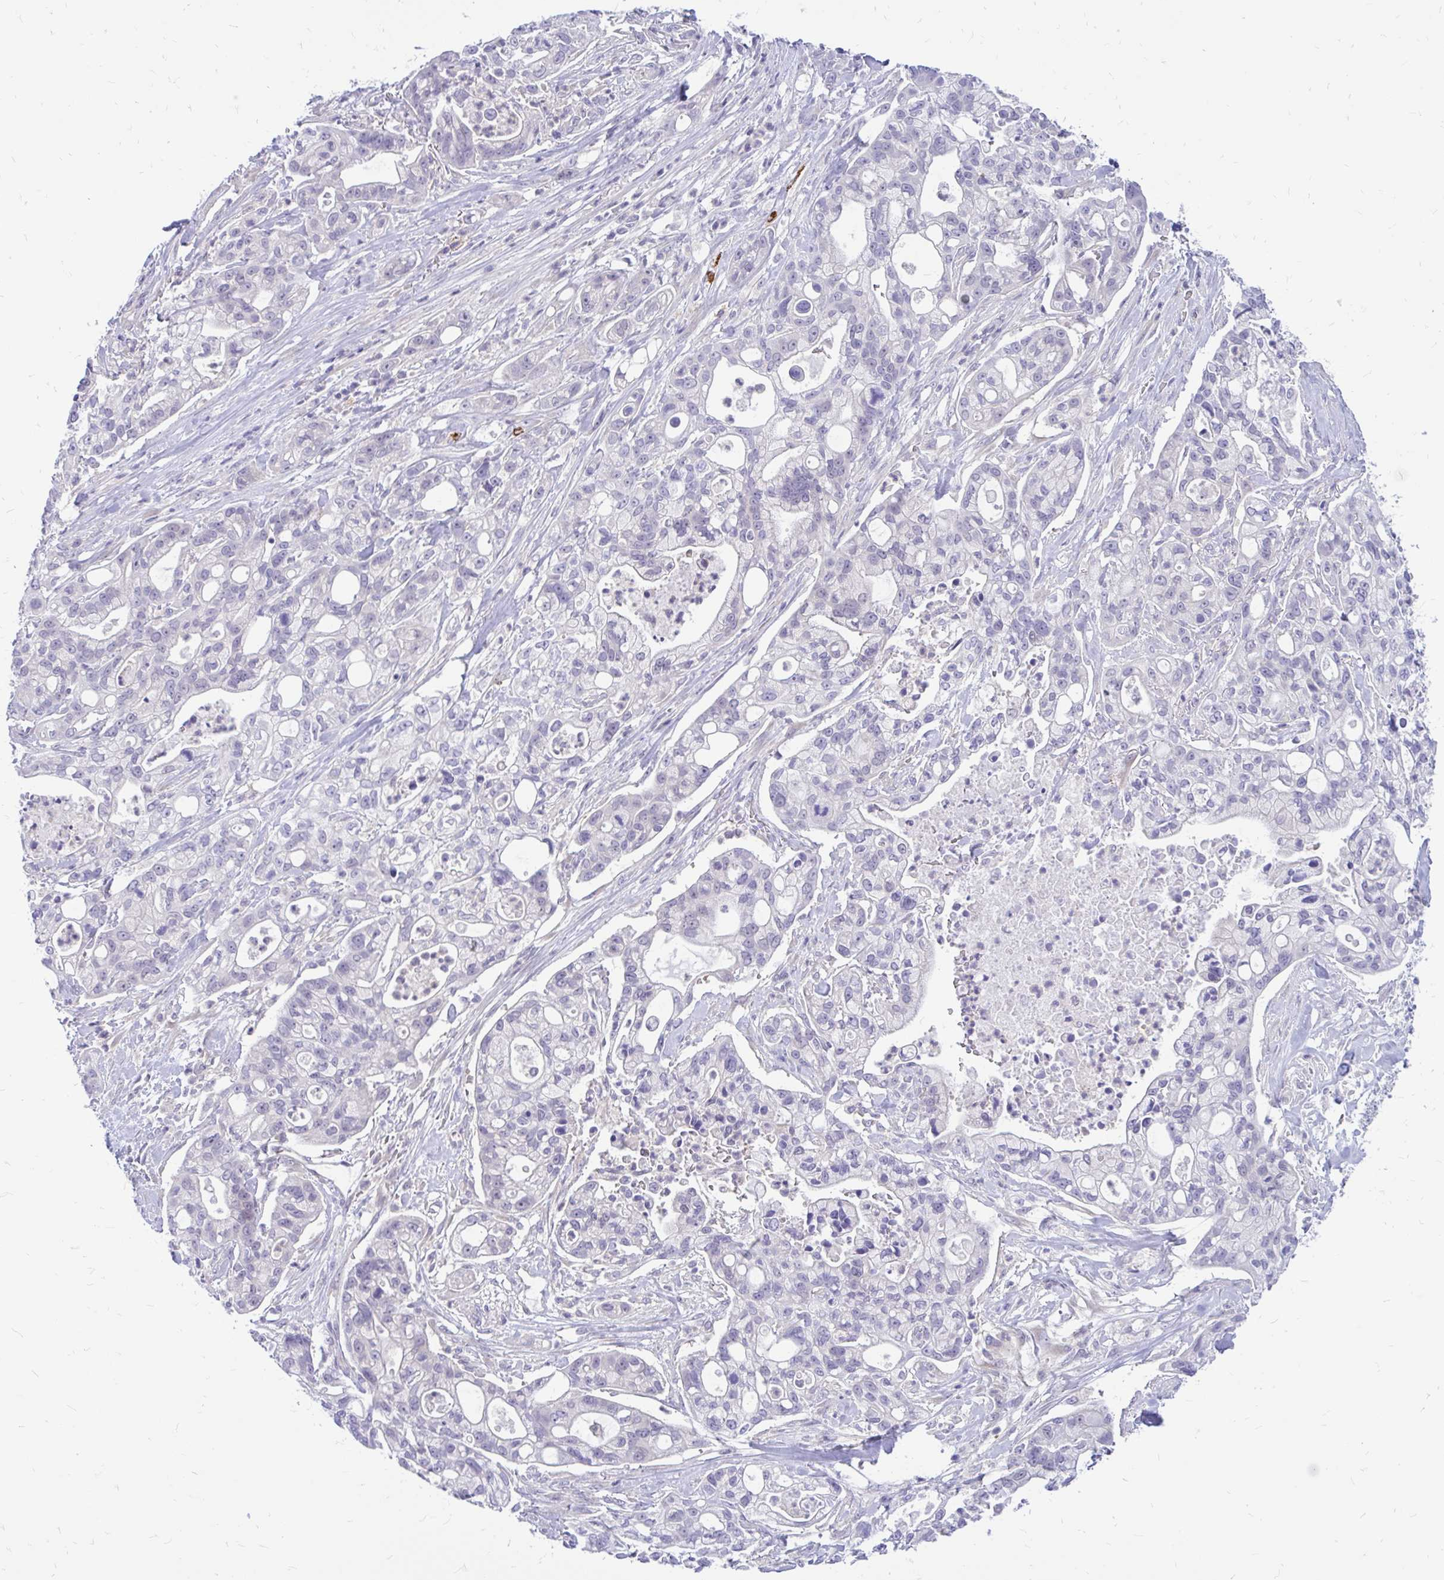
{"staining": {"intensity": "negative", "quantity": "none", "location": "none"}, "tissue": "pancreatic cancer", "cell_type": "Tumor cells", "image_type": "cancer", "snomed": [{"axis": "morphology", "description": "Adenocarcinoma, NOS"}, {"axis": "topography", "description": "Pancreas"}], "caption": "Histopathology image shows no significant protein positivity in tumor cells of pancreatic cancer.", "gene": "MAP1LC3A", "patient": {"sex": "female", "age": 69}}